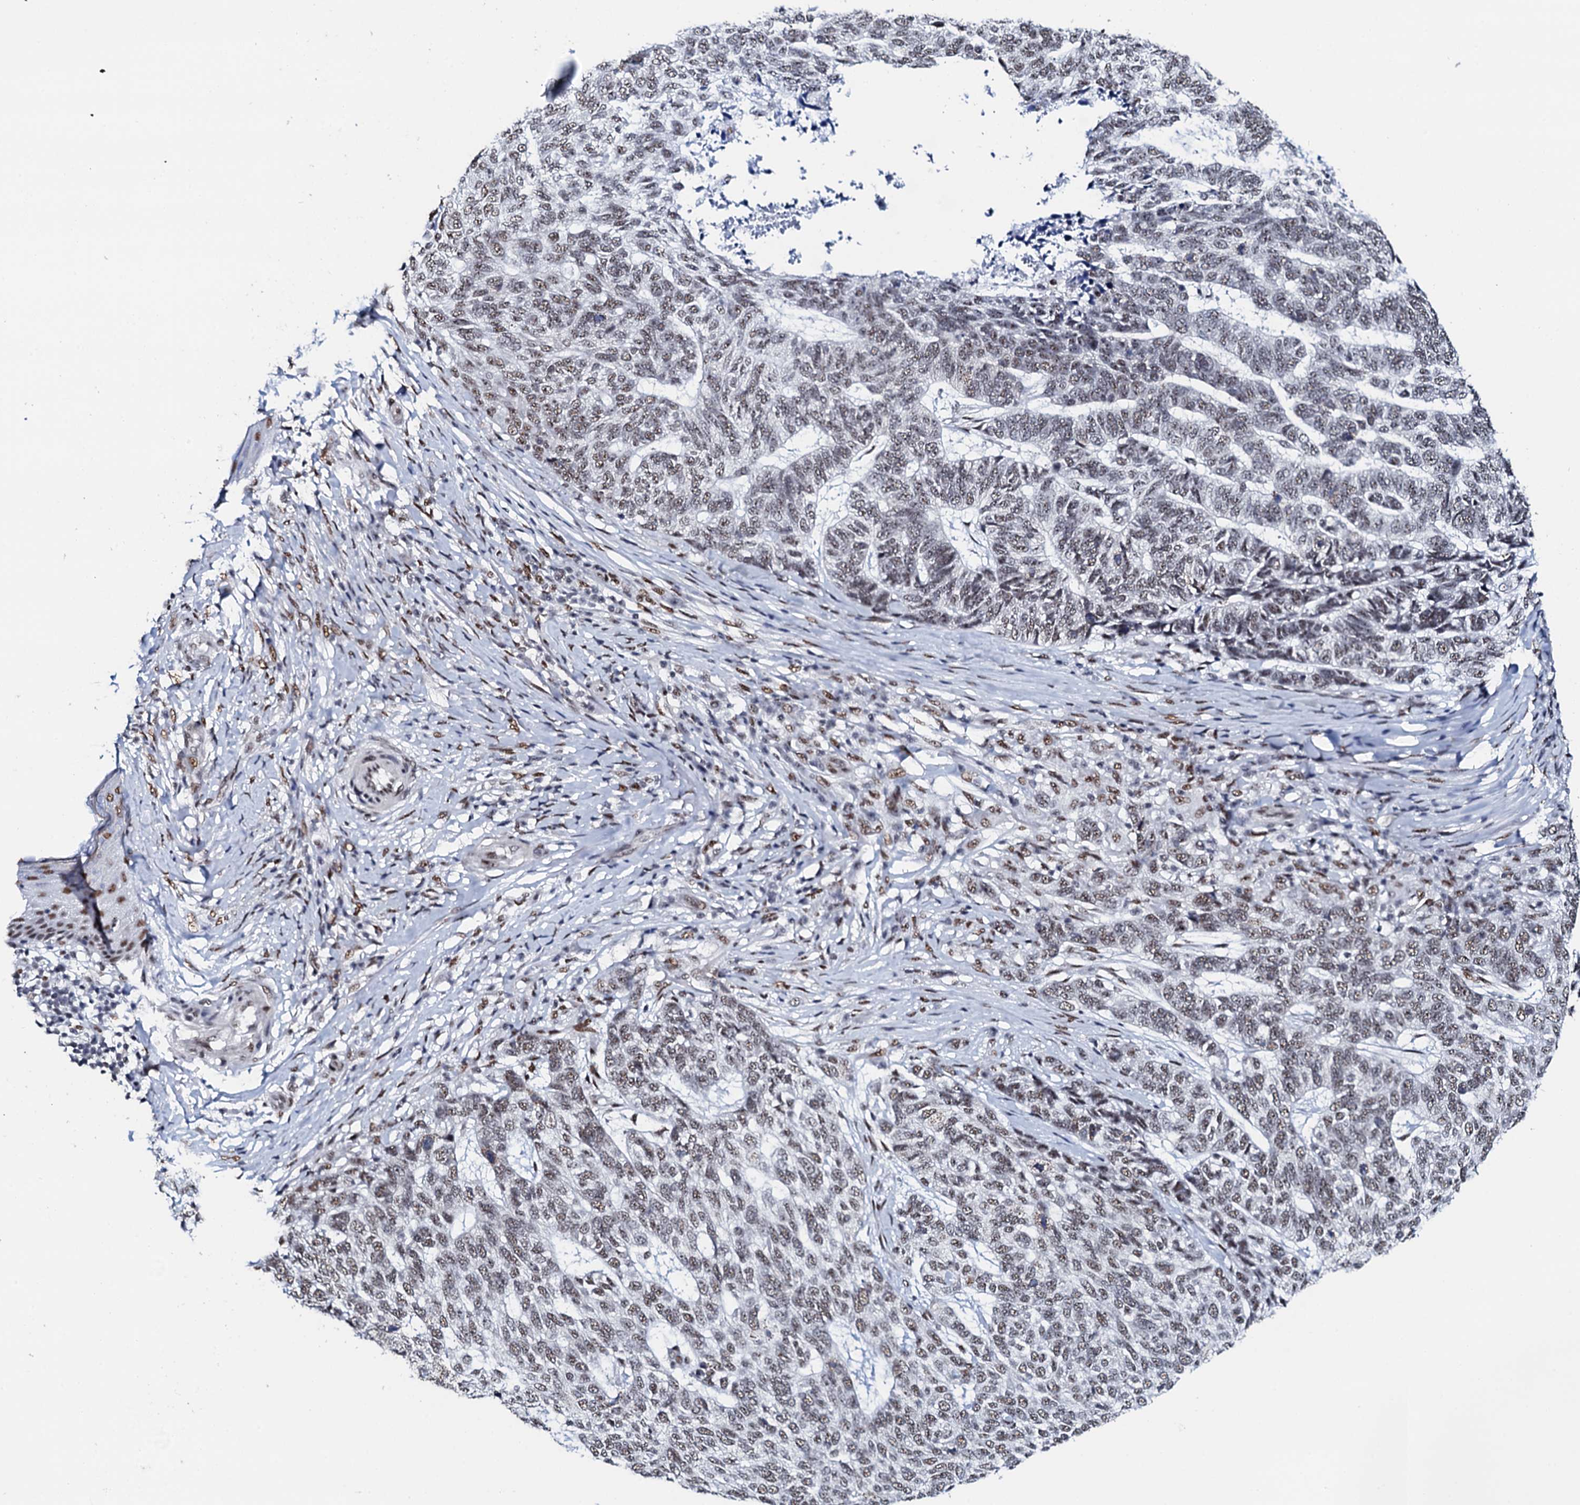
{"staining": {"intensity": "weak", "quantity": ">75%", "location": "nuclear"}, "tissue": "skin cancer", "cell_type": "Tumor cells", "image_type": "cancer", "snomed": [{"axis": "morphology", "description": "Basal cell carcinoma"}, {"axis": "topography", "description": "Skin"}], "caption": "A brown stain shows weak nuclear expression of a protein in human basal cell carcinoma (skin) tumor cells.", "gene": "NKAPD1", "patient": {"sex": "female", "age": 65}}